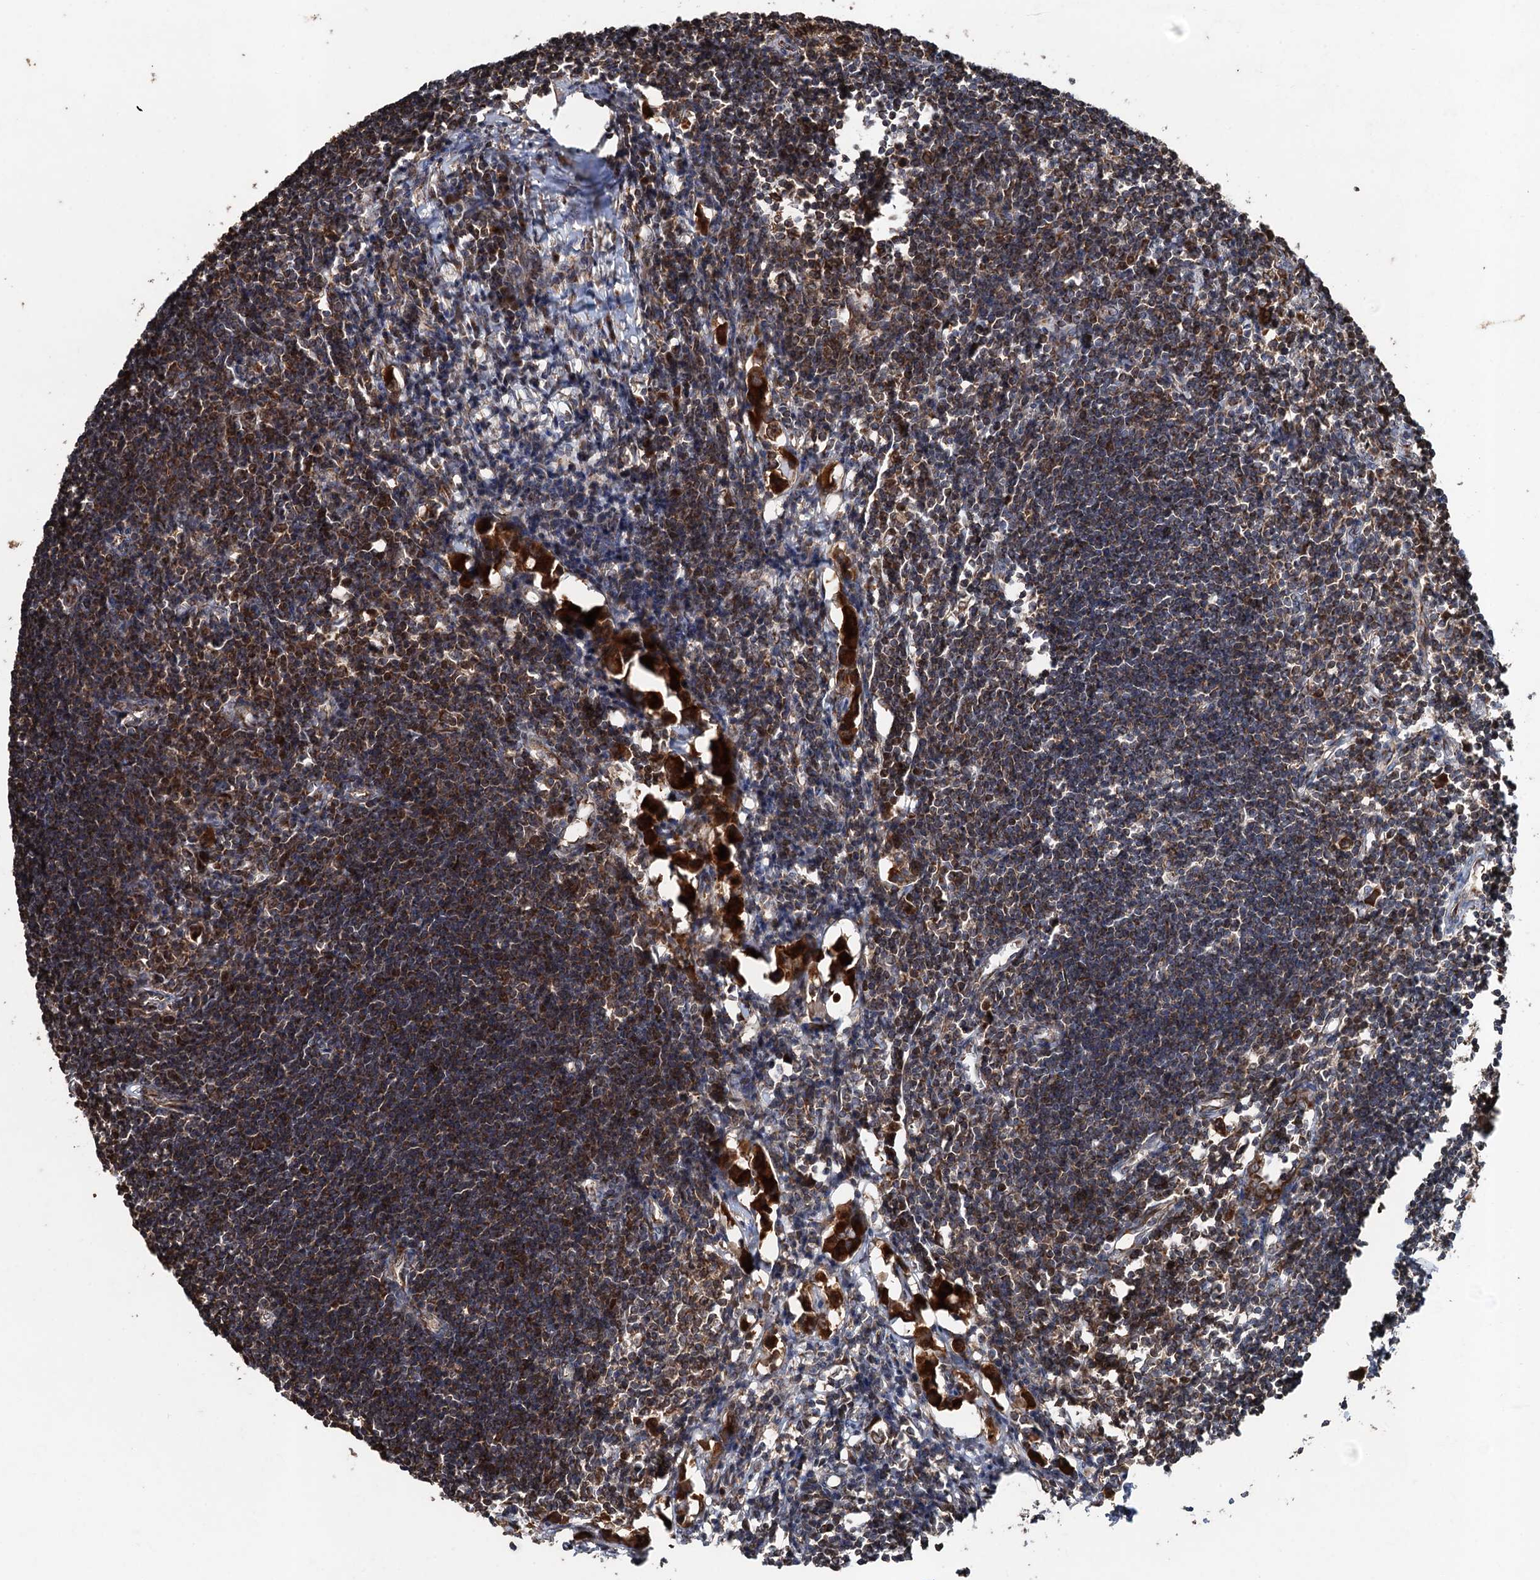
{"staining": {"intensity": "moderate", "quantity": "25%-75%", "location": "cytoplasmic/membranous"}, "tissue": "lymph node", "cell_type": "Germinal center cells", "image_type": "normal", "snomed": [{"axis": "morphology", "description": "Normal tissue, NOS"}, {"axis": "morphology", "description": "Malignant melanoma, Metastatic site"}, {"axis": "topography", "description": "Lymph node"}], "caption": "Human lymph node stained for a protein (brown) exhibits moderate cytoplasmic/membranous positive positivity in approximately 25%-75% of germinal center cells.", "gene": "DEXI", "patient": {"sex": "male", "age": 41}}